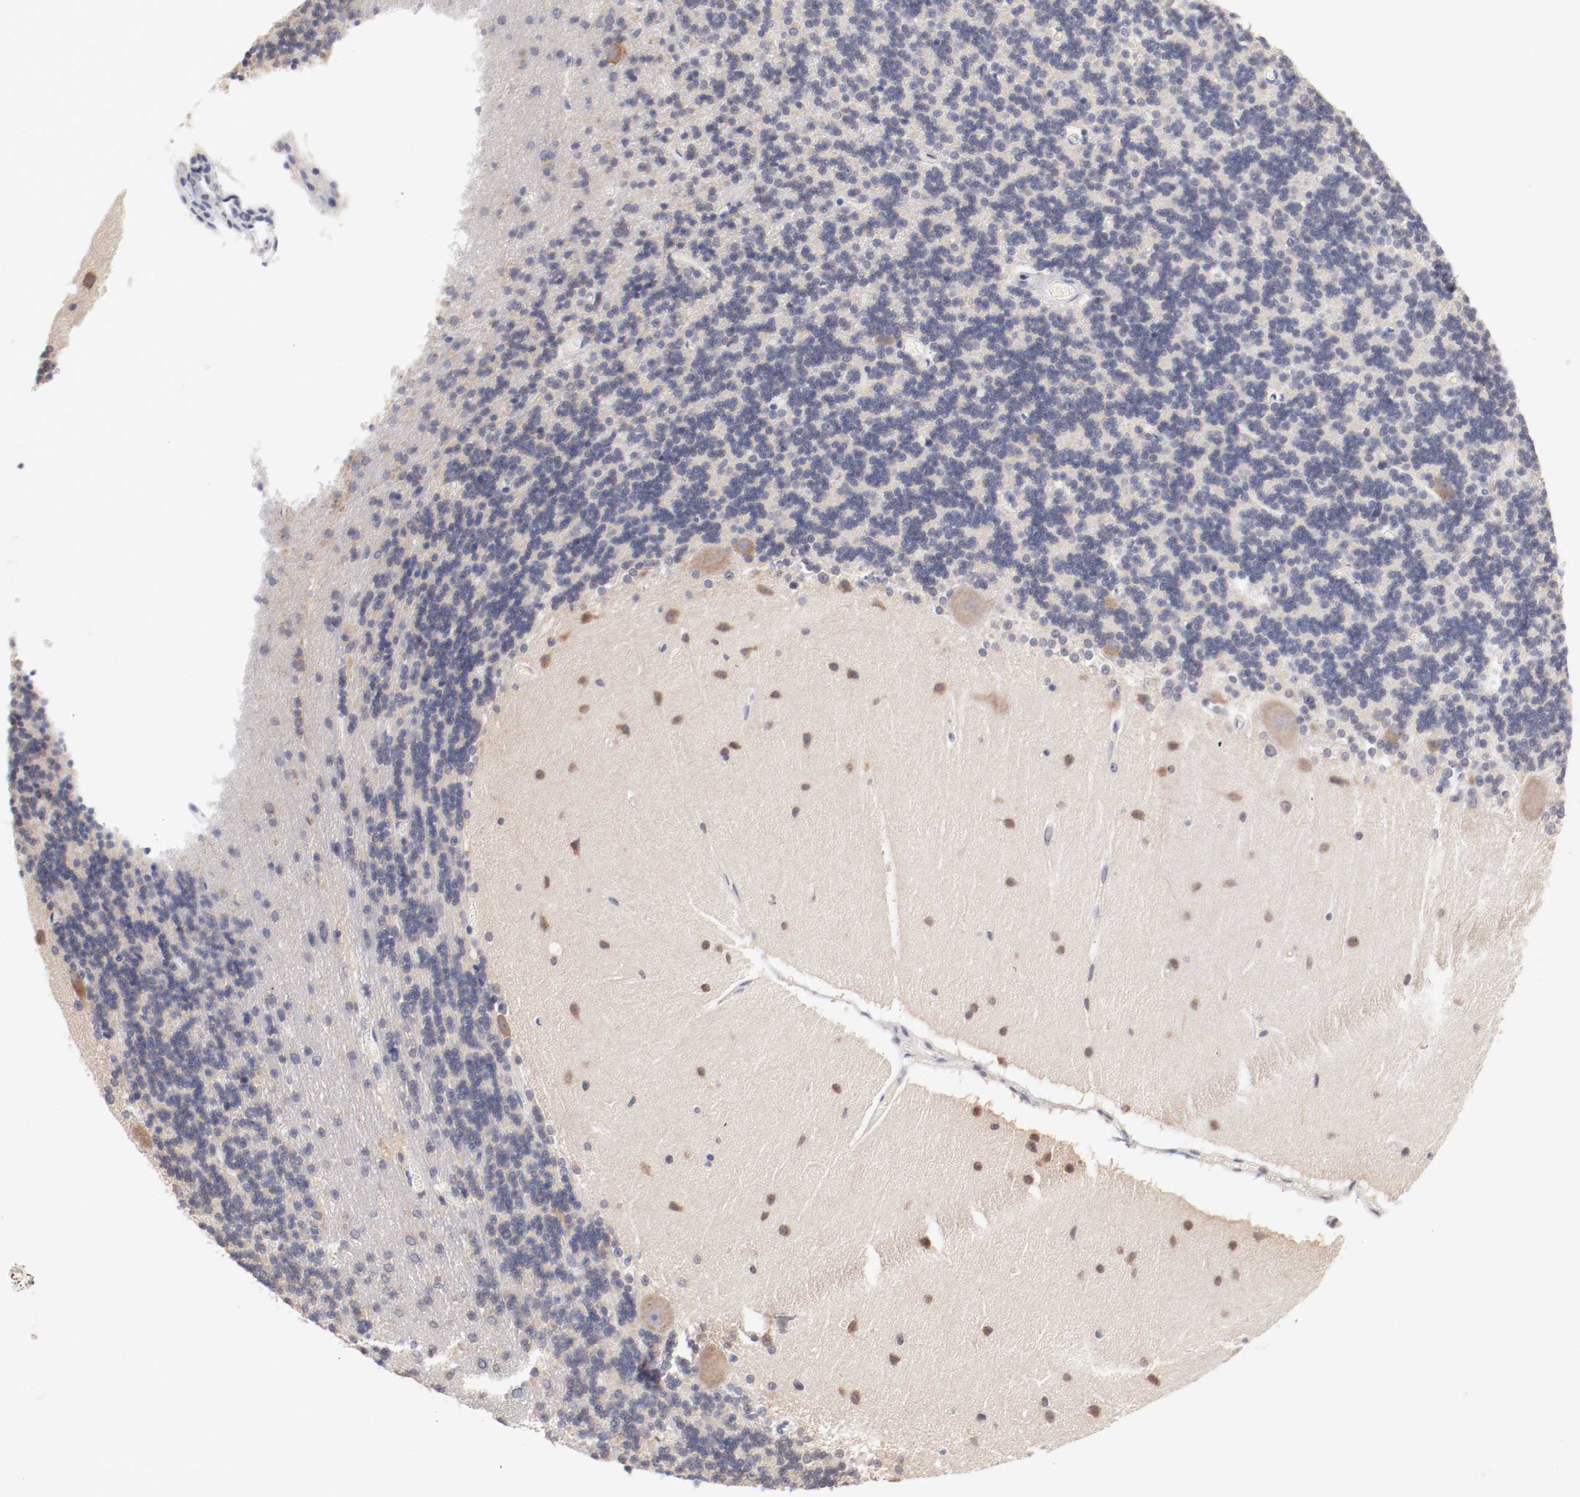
{"staining": {"intensity": "weak", "quantity": ">75%", "location": "cytoplasmic/membranous"}, "tissue": "cerebellum", "cell_type": "Cells in granular layer", "image_type": "normal", "snomed": [{"axis": "morphology", "description": "Normal tissue, NOS"}, {"axis": "topography", "description": "Cerebellum"}], "caption": "Immunohistochemical staining of normal cerebellum demonstrates low levels of weak cytoplasmic/membranous positivity in approximately >75% of cells in granular layer.", "gene": "SETD3", "patient": {"sex": "female", "age": 54}}